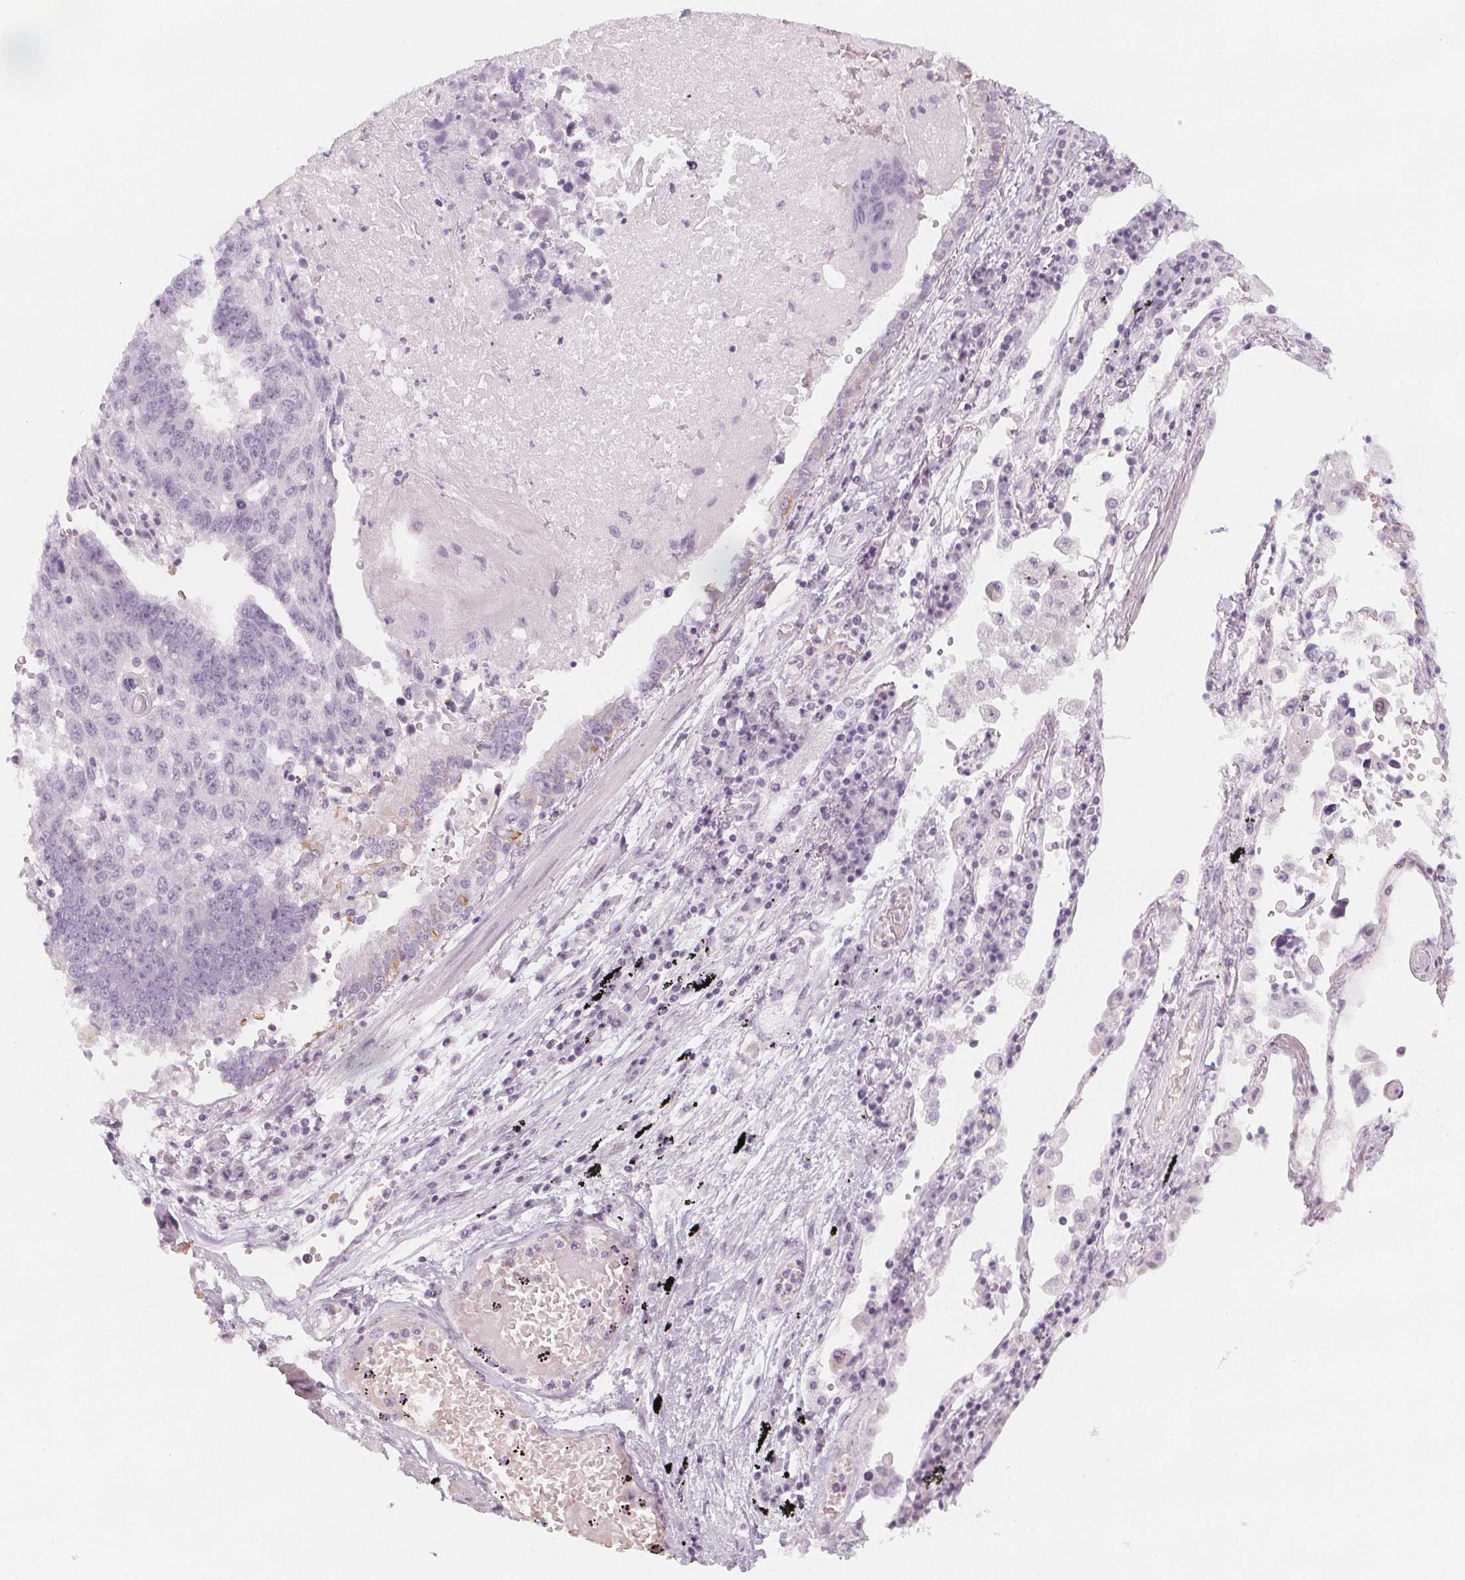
{"staining": {"intensity": "negative", "quantity": "none", "location": "none"}, "tissue": "lung cancer", "cell_type": "Tumor cells", "image_type": "cancer", "snomed": [{"axis": "morphology", "description": "Squamous cell carcinoma, NOS"}, {"axis": "topography", "description": "Lung"}], "caption": "Histopathology image shows no significant protein staining in tumor cells of lung cancer.", "gene": "MAP1A", "patient": {"sex": "male", "age": 73}}